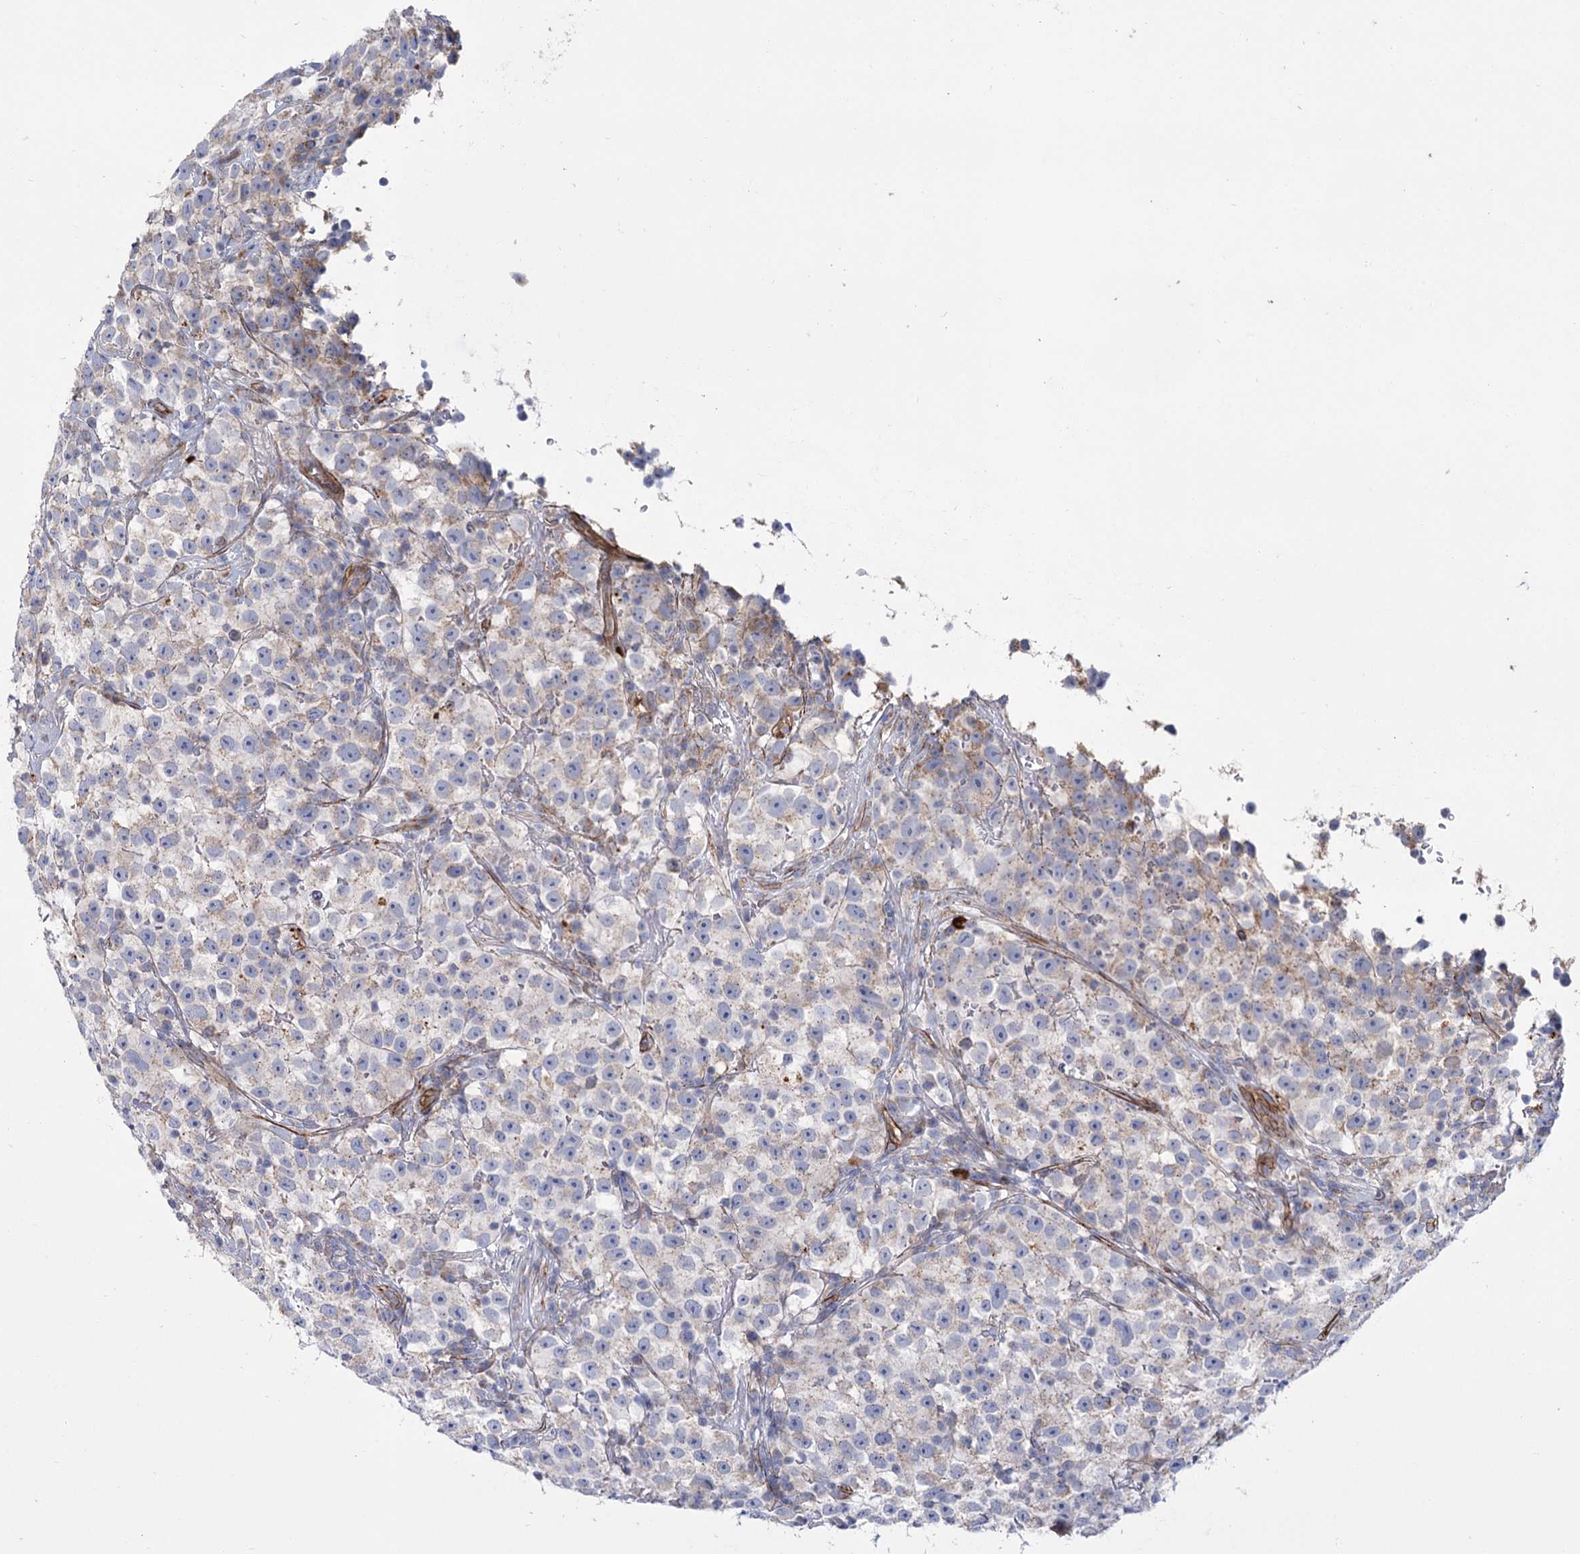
{"staining": {"intensity": "negative", "quantity": "none", "location": "none"}, "tissue": "testis cancer", "cell_type": "Tumor cells", "image_type": "cancer", "snomed": [{"axis": "morphology", "description": "Seminoma, NOS"}, {"axis": "topography", "description": "Testis"}], "caption": "DAB (3,3'-diaminobenzidine) immunohistochemical staining of testis cancer displays no significant positivity in tumor cells.", "gene": "TMEM164", "patient": {"sex": "male", "age": 22}}